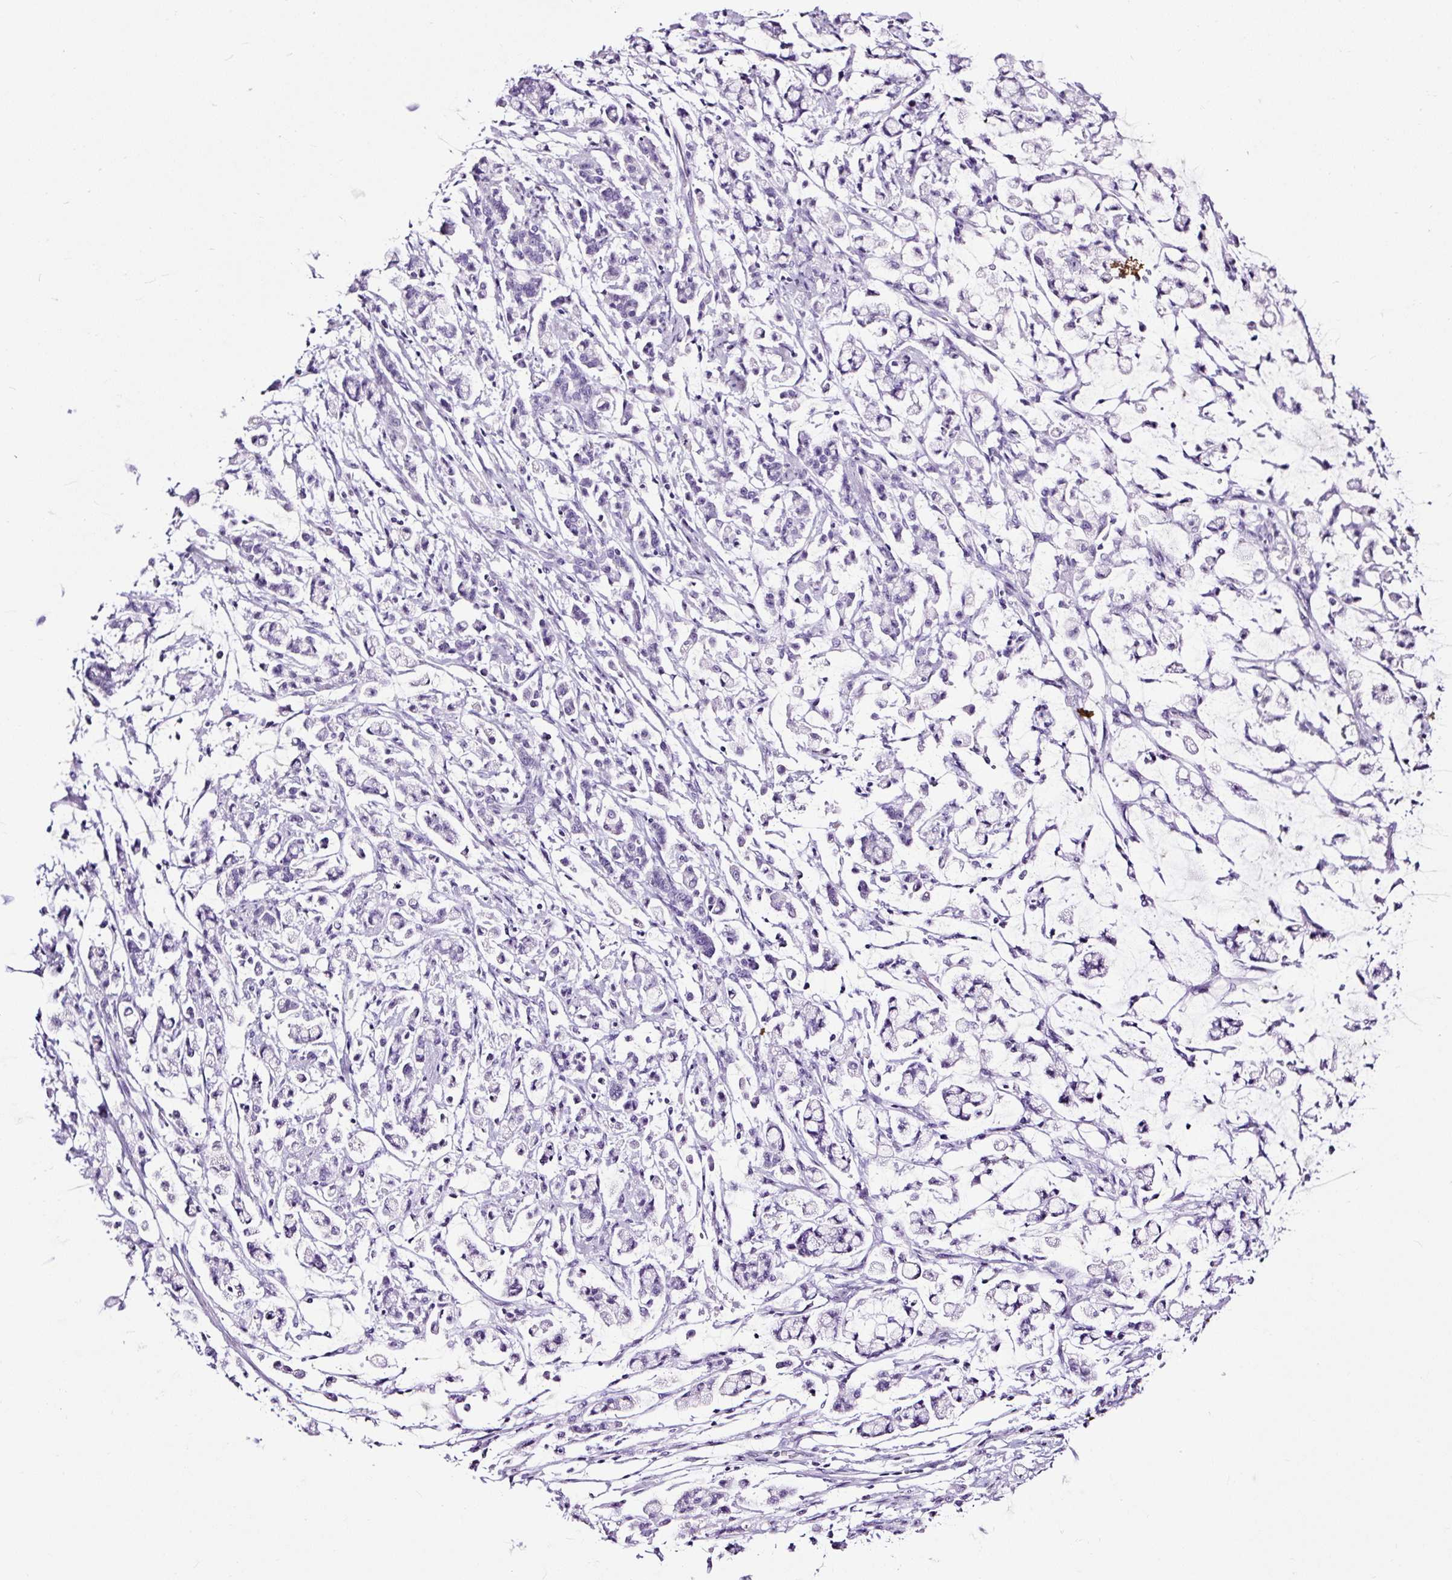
{"staining": {"intensity": "negative", "quantity": "none", "location": "none"}, "tissue": "stomach cancer", "cell_type": "Tumor cells", "image_type": "cancer", "snomed": [{"axis": "morphology", "description": "Adenocarcinoma, NOS"}, {"axis": "topography", "description": "Stomach"}], "caption": "Human stomach cancer stained for a protein using IHC exhibits no expression in tumor cells.", "gene": "NPHS2", "patient": {"sex": "female", "age": 60}}